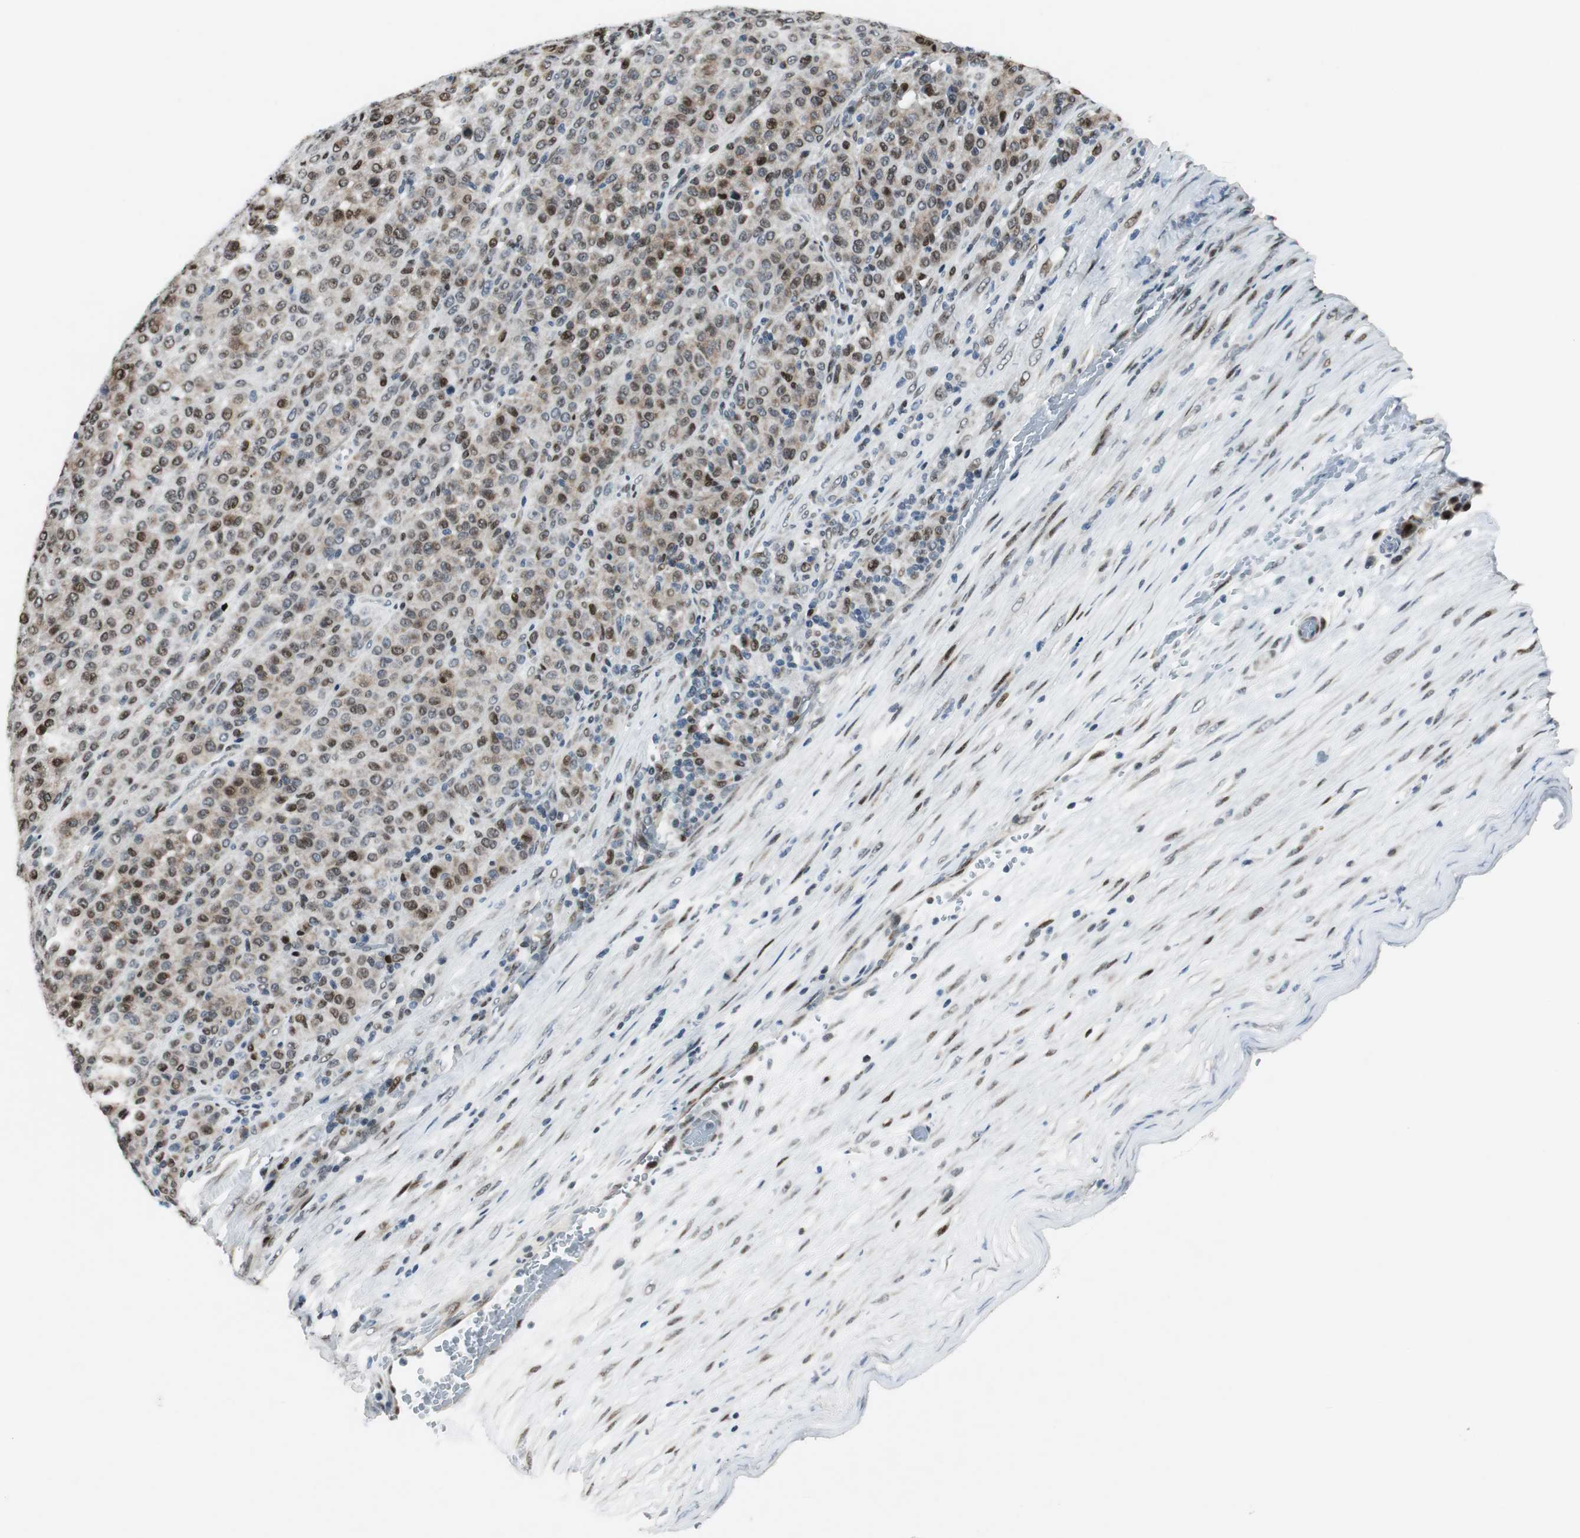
{"staining": {"intensity": "moderate", "quantity": "25%-75%", "location": "nuclear"}, "tissue": "melanoma", "cell_type": "Tumor cells", "image_type": "cancer", "snomed": [{"axis": "morphology", "description": "Malignant melanoma, Metastatic site"}, {"axis": "topography", "description": "Pancreas"}], "caption": "Melanoma stained for a protein displays moderate nuclear positivity in tumor cells.", "gene": "AJUBA", "patient": {"sex": "female", "age": 30}}